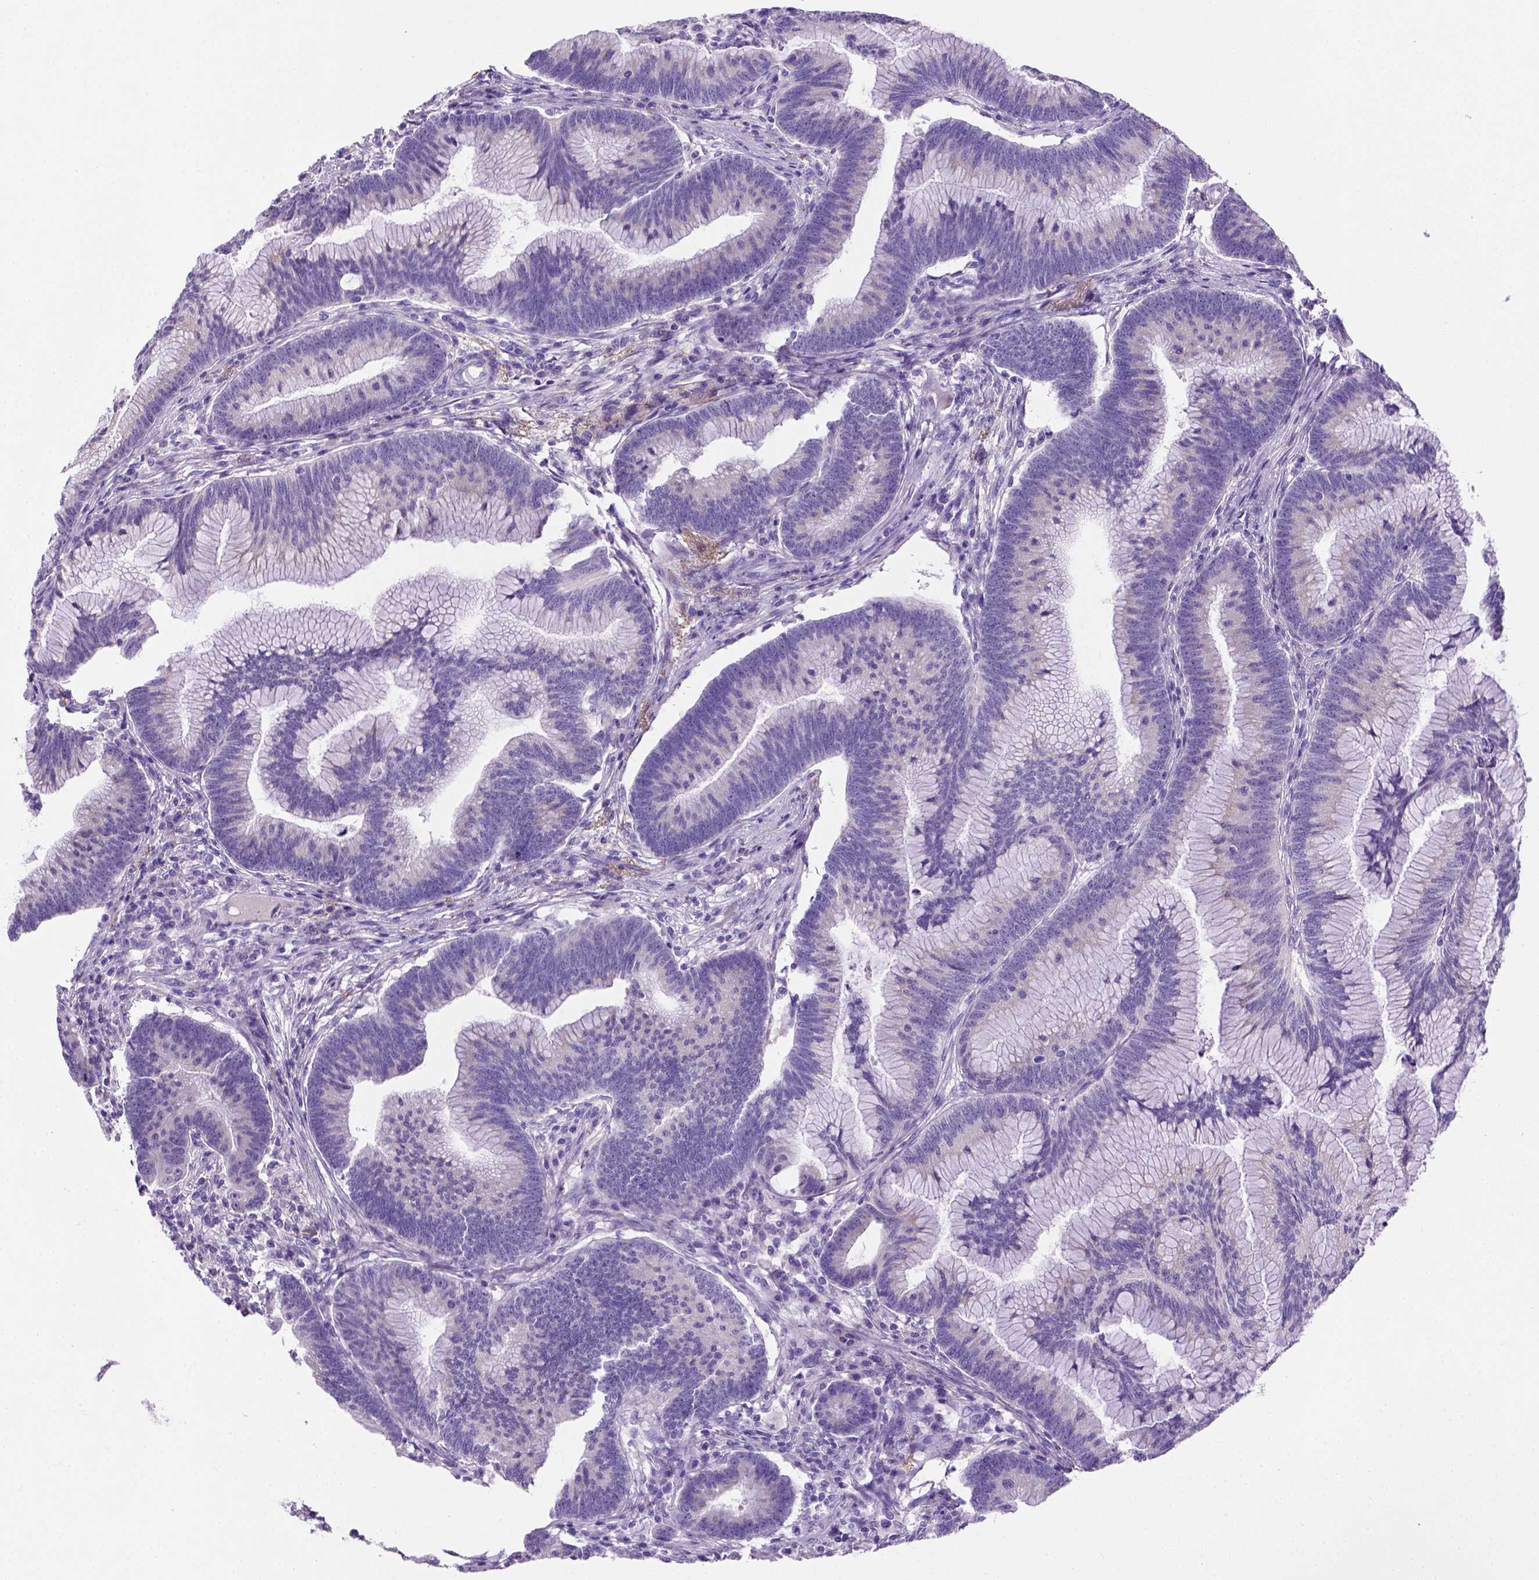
{"staining": {"intensity": "negative", "quantity": "none", "location": "none"}, "tissue": "colorectal cancer", "cell_type": "Tumor cells", "image_type": "cancer", "snomed": [{"axis": "morphology", "description": "Adenocarcinoma, NOS"}, {"axis": "topography", "description": "Colon"}], "caption": "Micrograph shows no protein expression in tumor cells of colorectal cancer (adenocarcinoma) tissue.", "gene": "SIRPD", "patient": {"sex": "female", "age": 78}}